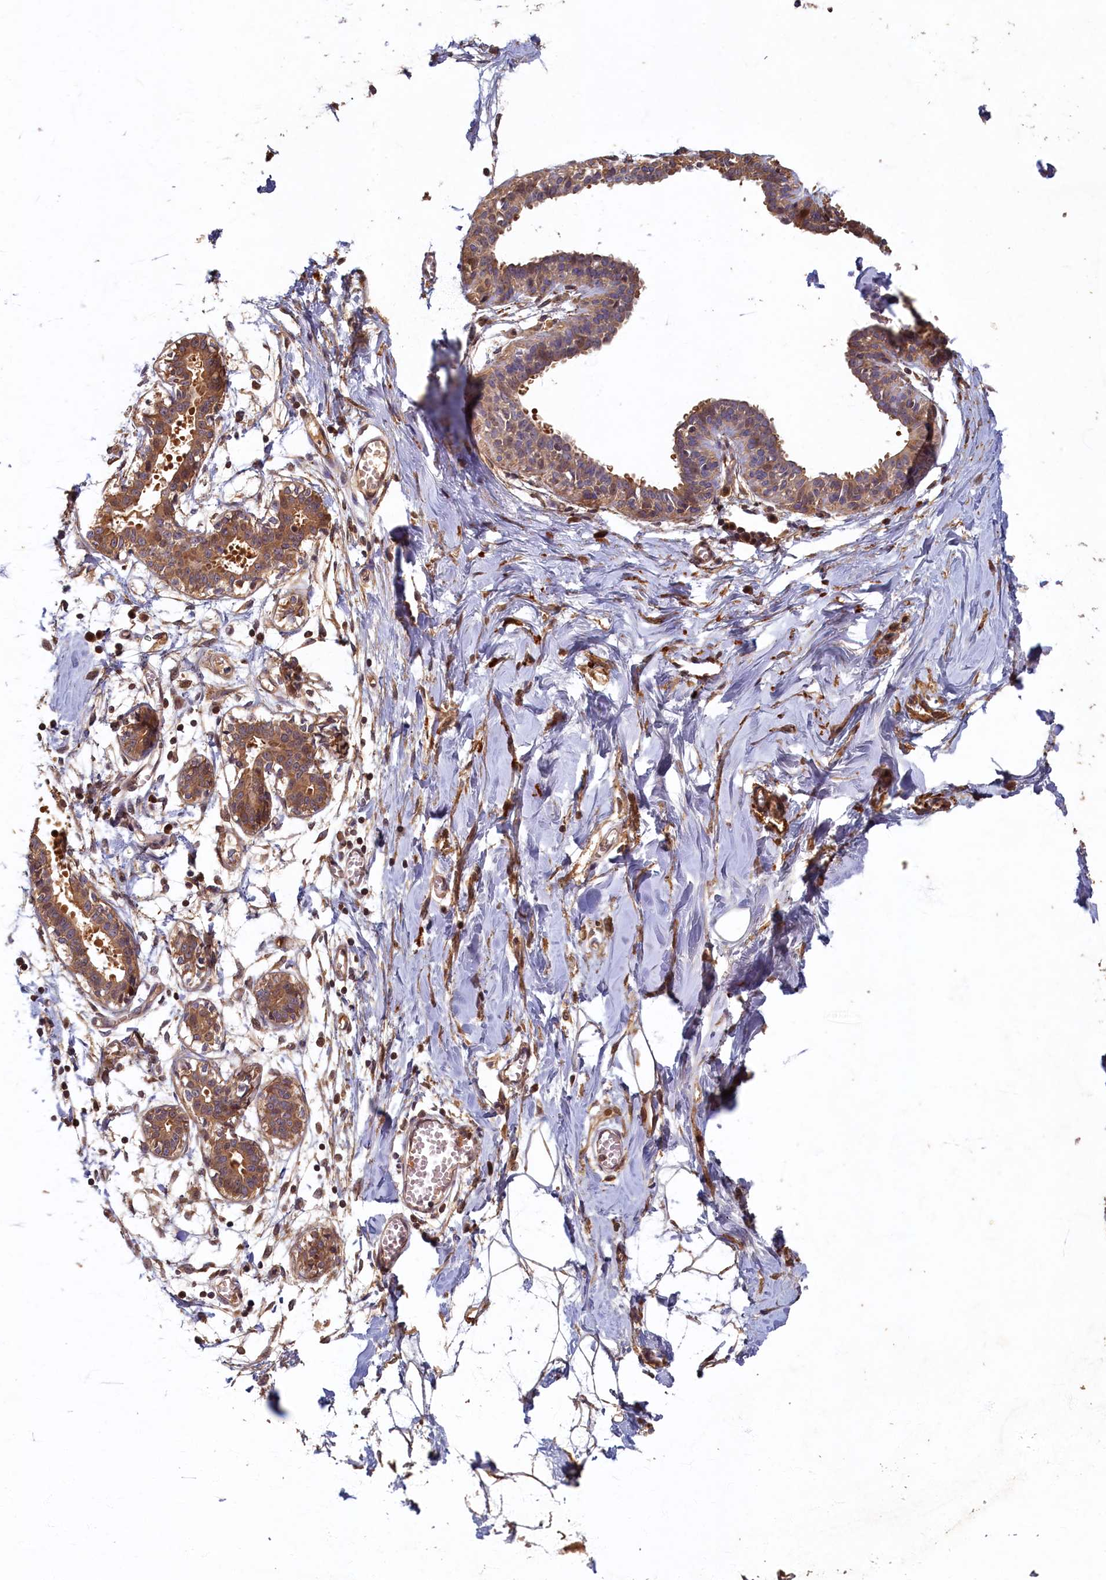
{"staining": {"intensity": "moderate", "quantity": "<25%", "location": "cytoplasmic/membranous"}, "tissue": "breast", "cell_type": "Adipocytes", "image_type": "normal", "snomed": [{"axis": "morphology", "description": "Normal tissue, NOS"}, {"axis": "topography", "description": "Breast"}], "caption": "Brown immunohistochemical staining in benign human breast displays moderate cytoplasmic/membranous staining in about <25% of adipocytes.", "gene": "LCMT2", "patient": {"sex": "female", "age": 27}}